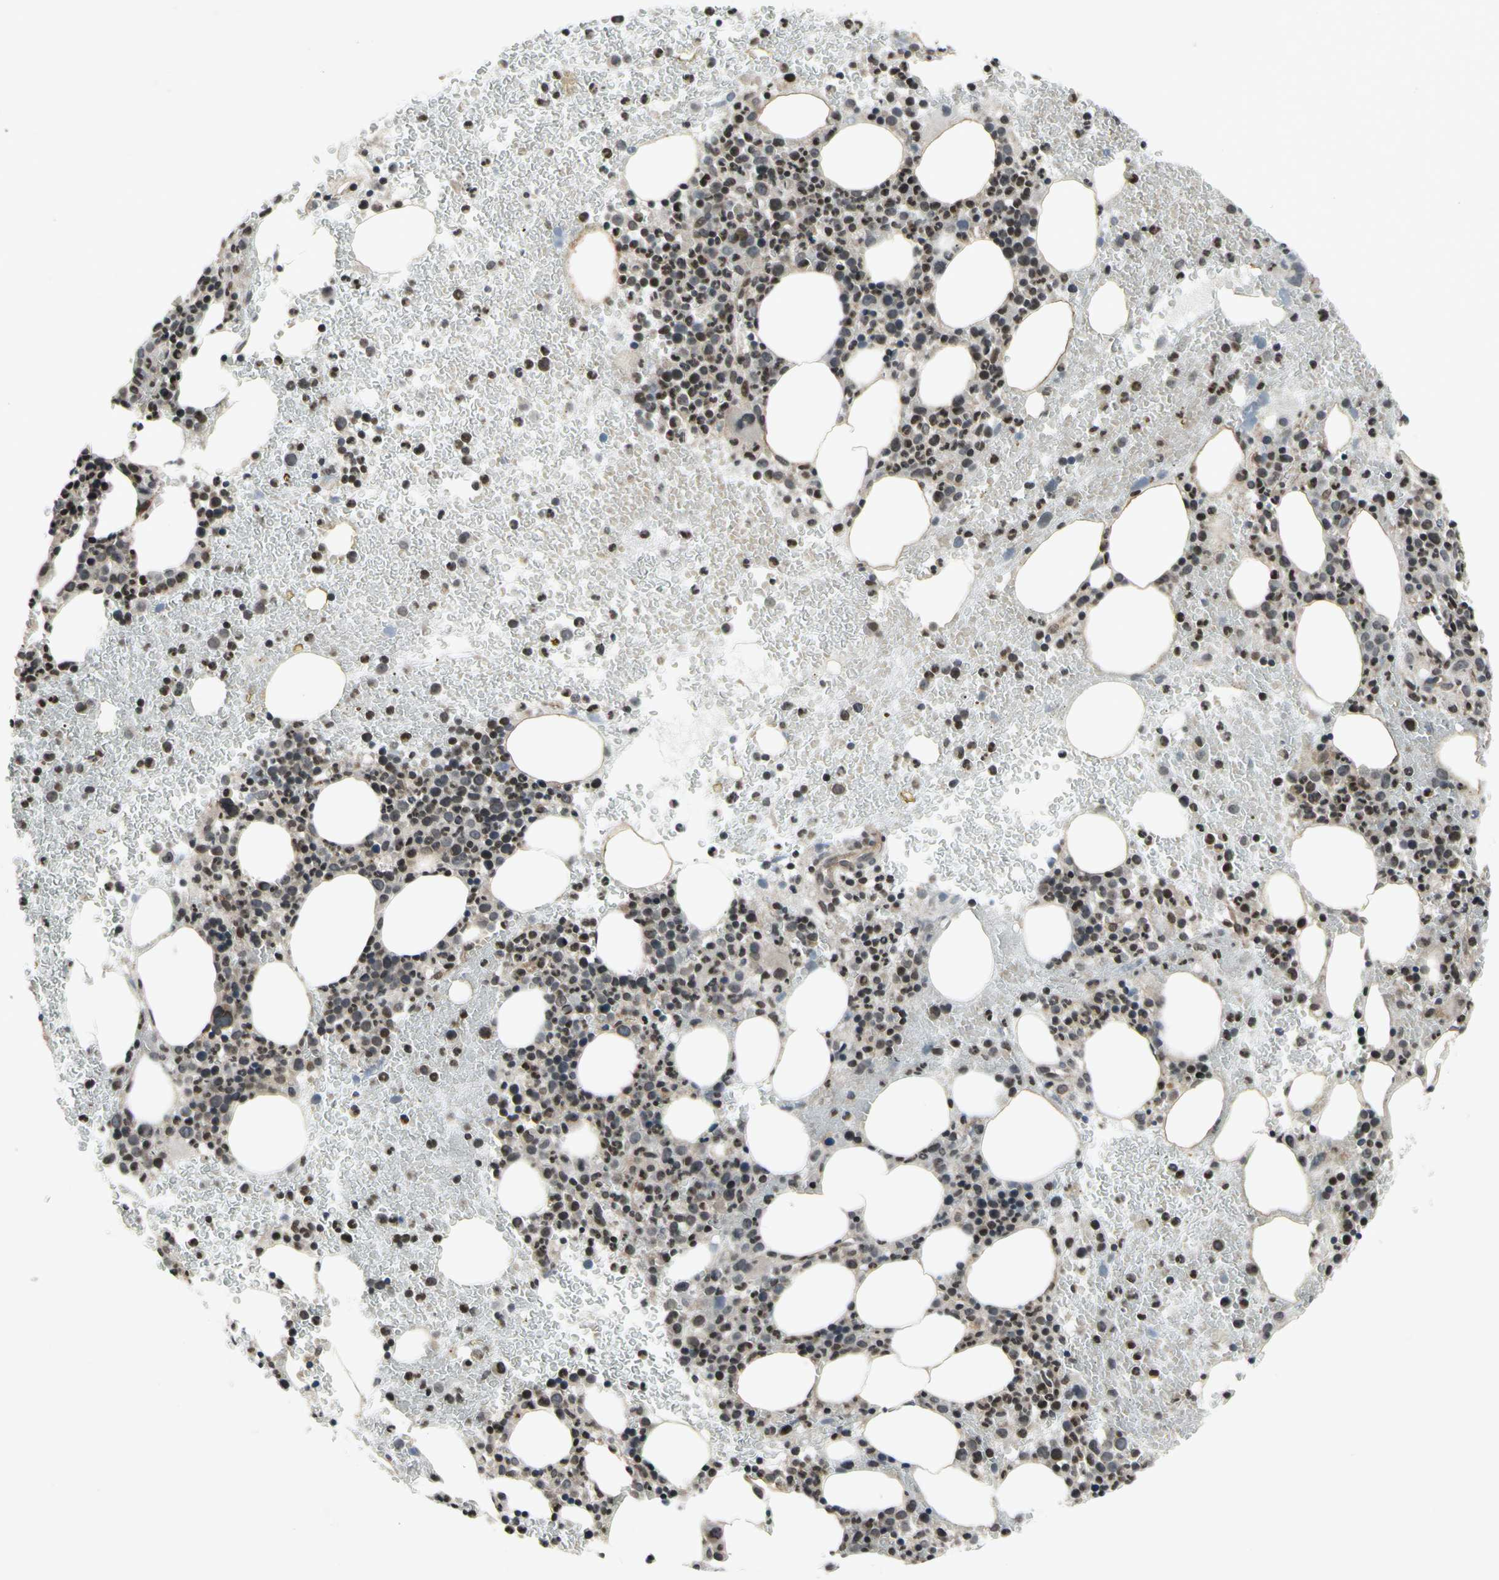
{"staining": {"intensity": "moderate", "quantity": "25%-75%", "location": "cytoplasmic/membranous,nuclear"}, "tissue": "bone marrow", "cell_type": "Hematopoietic cells", "image_type": "normal", "snomed": [{"axis": "morphology", "description": "Normal tissue, NOS"}, {"axis": "morphology", "description": "Inflammation, NOS"}, {"axis": "topography", "description": "Bone marrow"}], "caption": "A photomicrograph showing moderate cytoplasmic/membranous,nuclear expression in approximately 25%-75% of hematopoietic cells in benign bone marrow, as visualized by brown immunohistochemical staining.", "gene": "XPO1", "patient": {"sex": "female", "age": 54}}